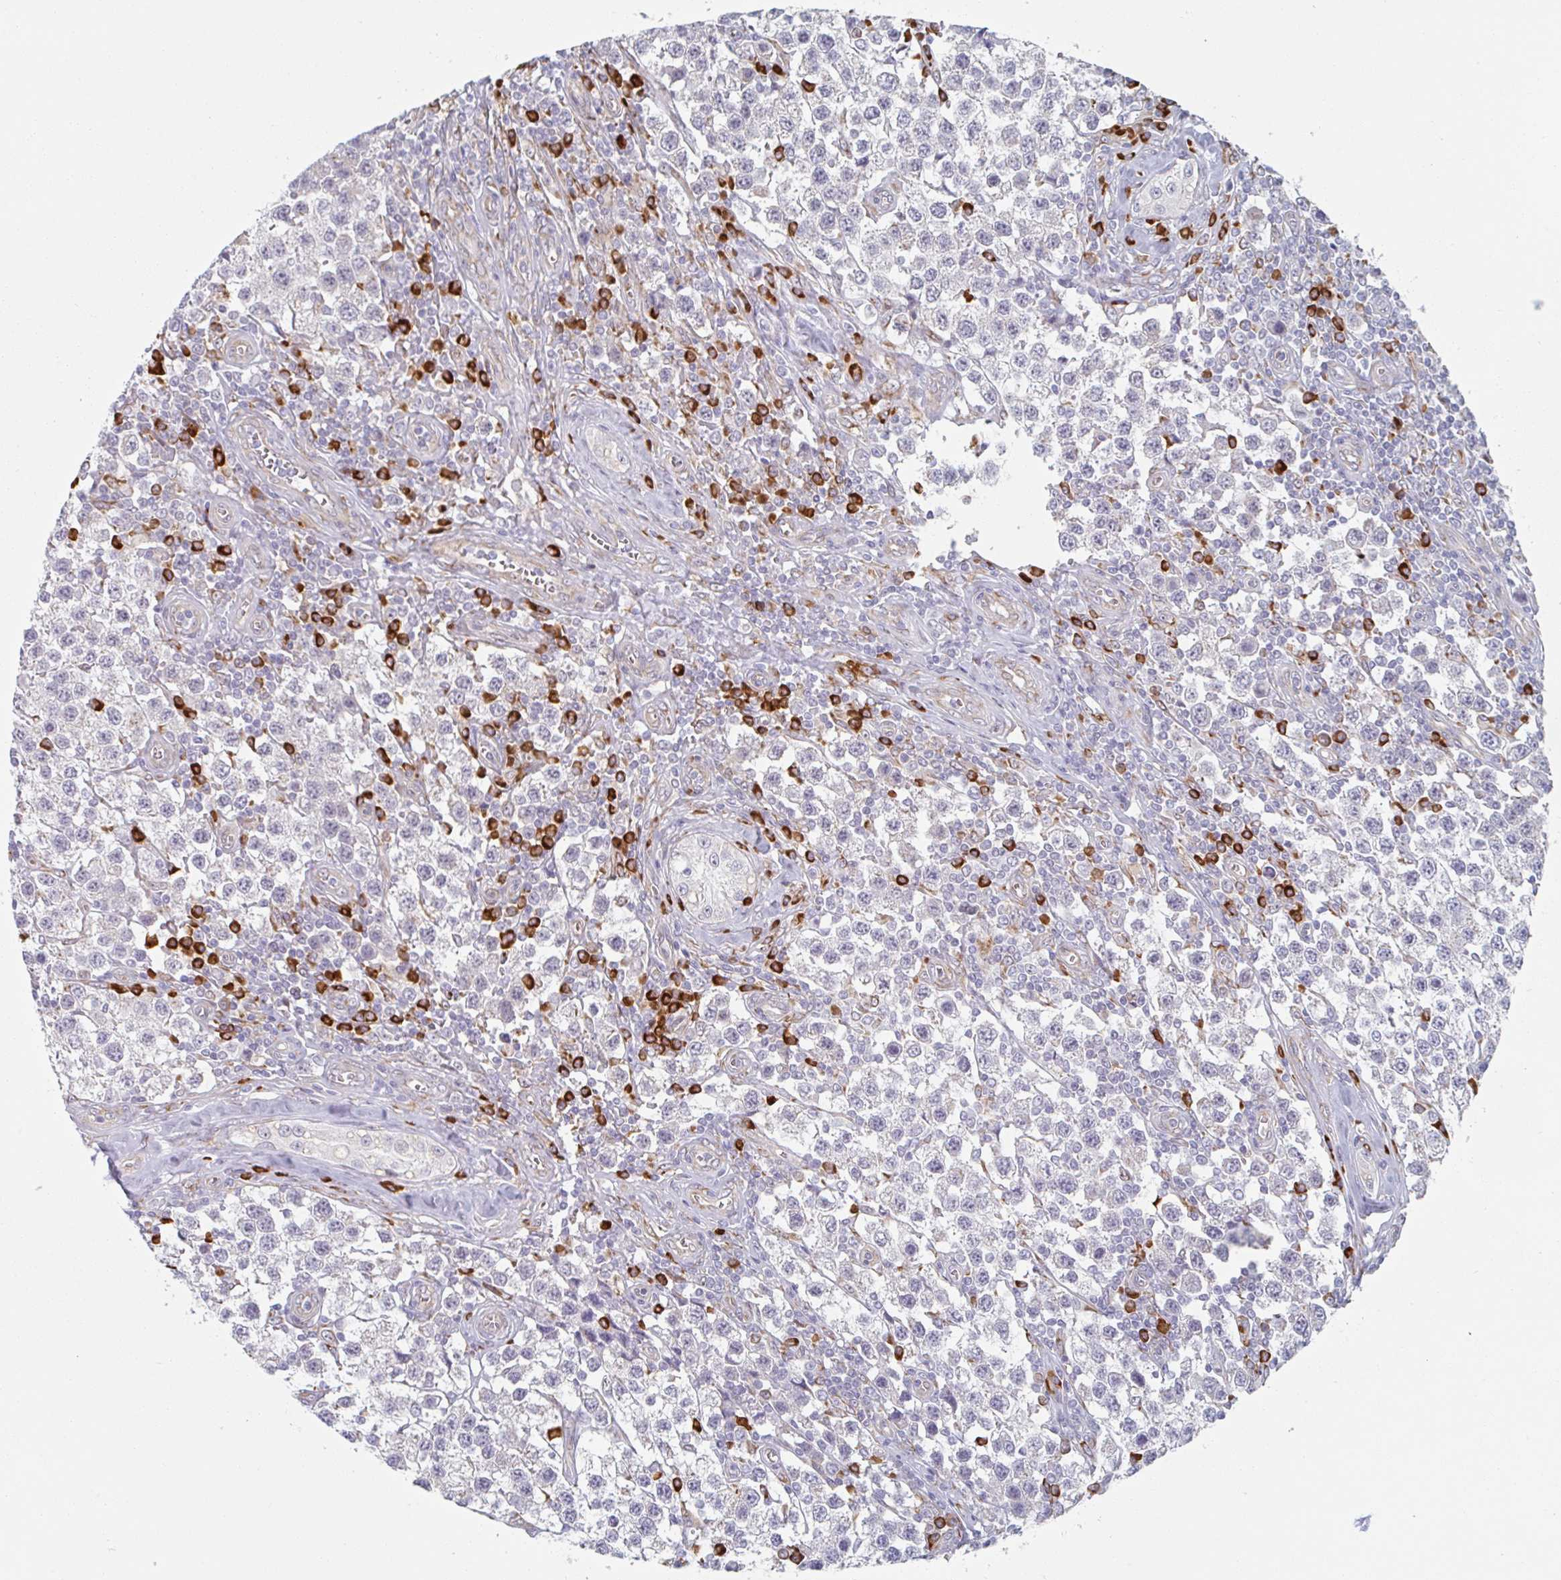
{"staining": {"intensity": "negative", "quantity": "none", "location": "none"}, "tissue": "testis cancer", "cell_type": "Tumor cells", "image_type": "cancer", "snomed": [{"axis": "morphology", "description": "Seminoma, NOS"}, {"axis": "topography", "description": "Testis"}], "caption": "Tumor cells show no significant expression in testis seminoma.", "gene": "TRAPPC10", "patient": {"sex": "male", "age": 34}}